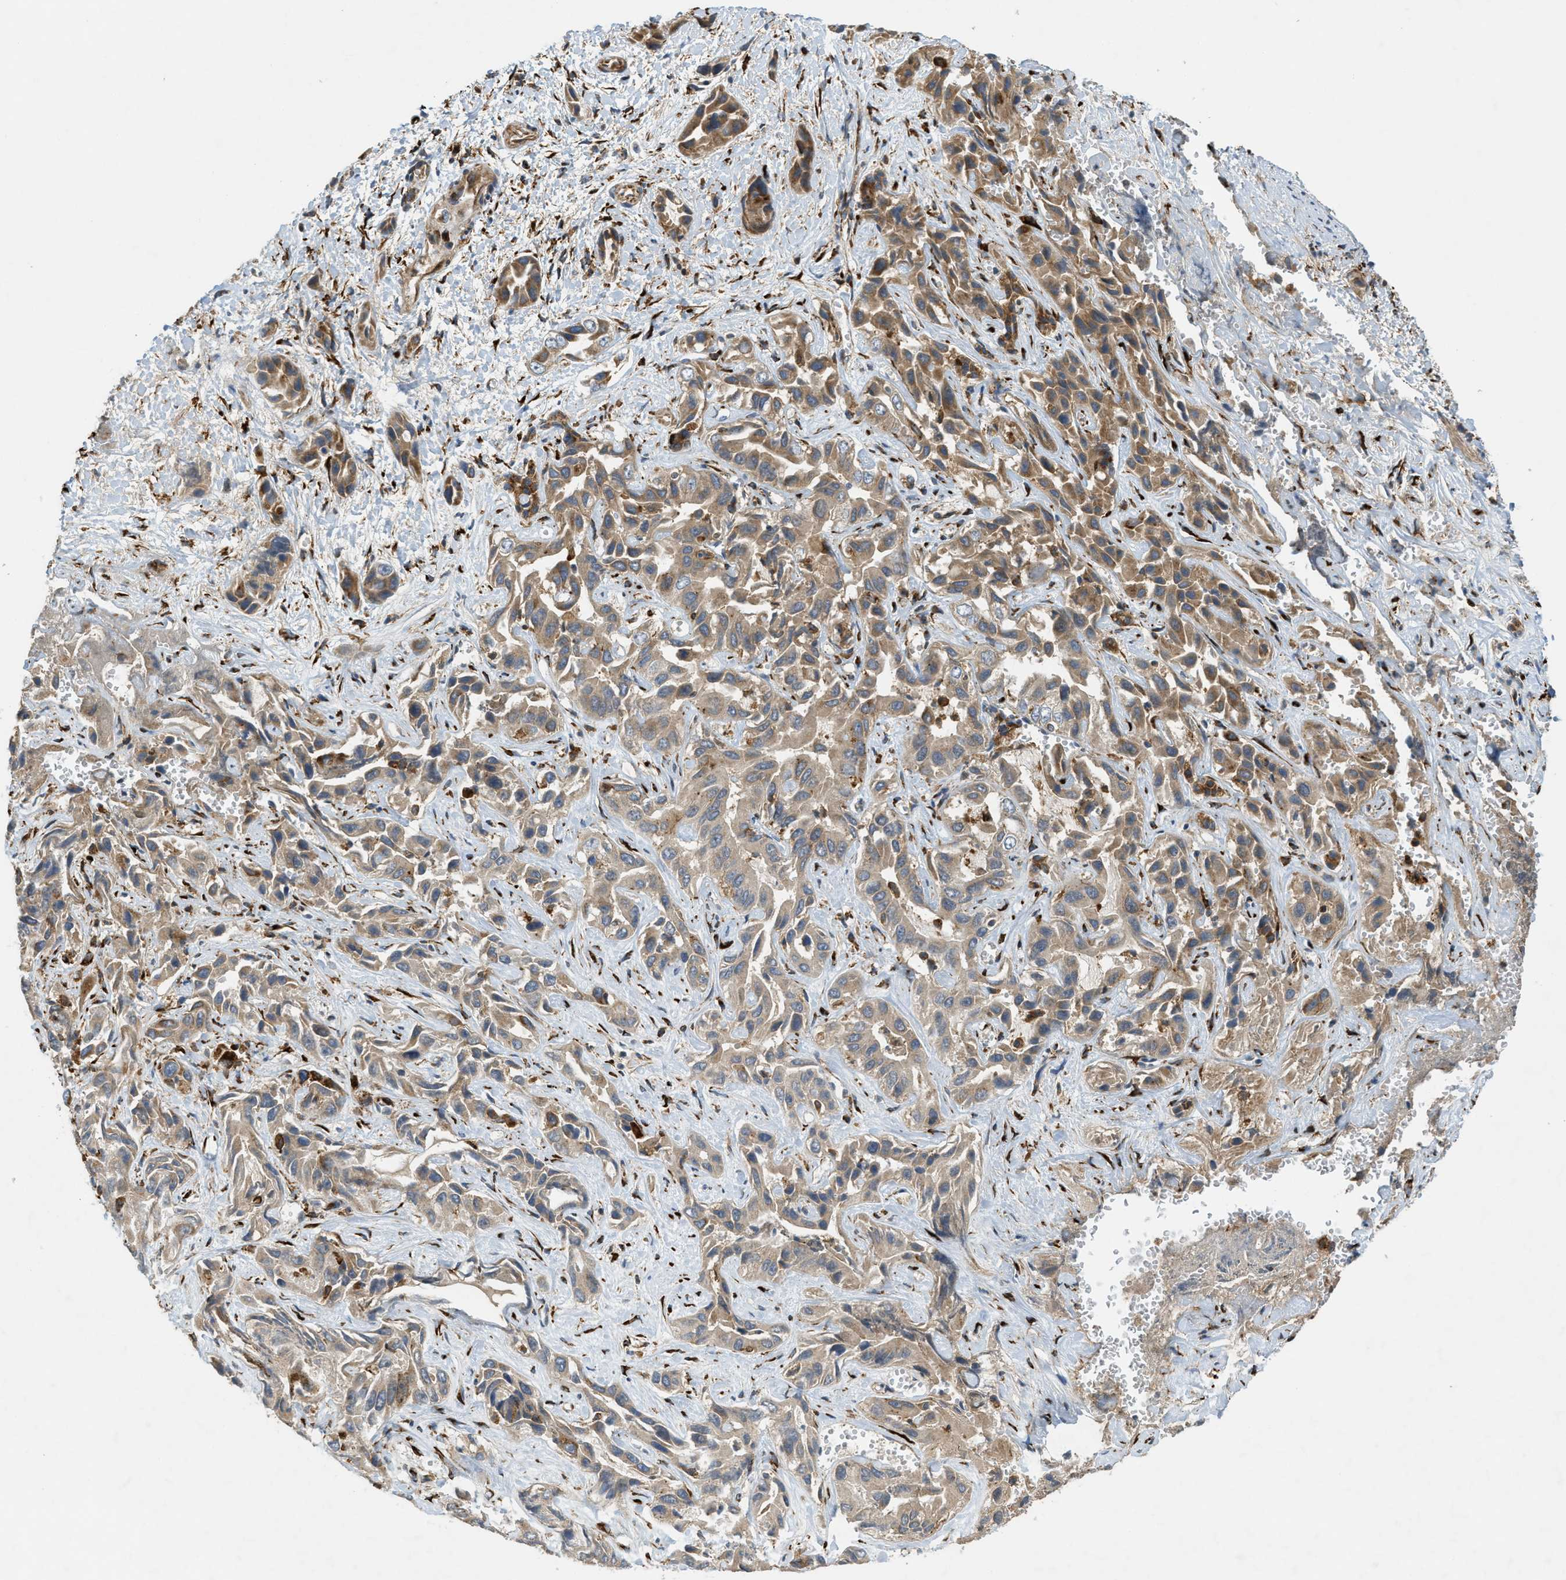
{"staining": {"intensity": "moderate", "quantity": ">75%", "location": "cytoplasmic/membranous"}, "tissue": "liver cancer", "cell_type": "Tumor cells", "image_type": "cancer", "snomed": [{"axis": "morphology", "description": "Cholangiocarcinoma"}, {"axis": "topography", "description": "Liver"}], "caption": "Protein staining by immunohistochemistry shows moderate cytoplasmic/membranous expression in about >75% of tumor cells in liver cancer. (brown staining indicates protein expression, while blue staining denotes nuclei).", "gene": "PCDH18", "patient": {"sex": "female", "age": 52}}